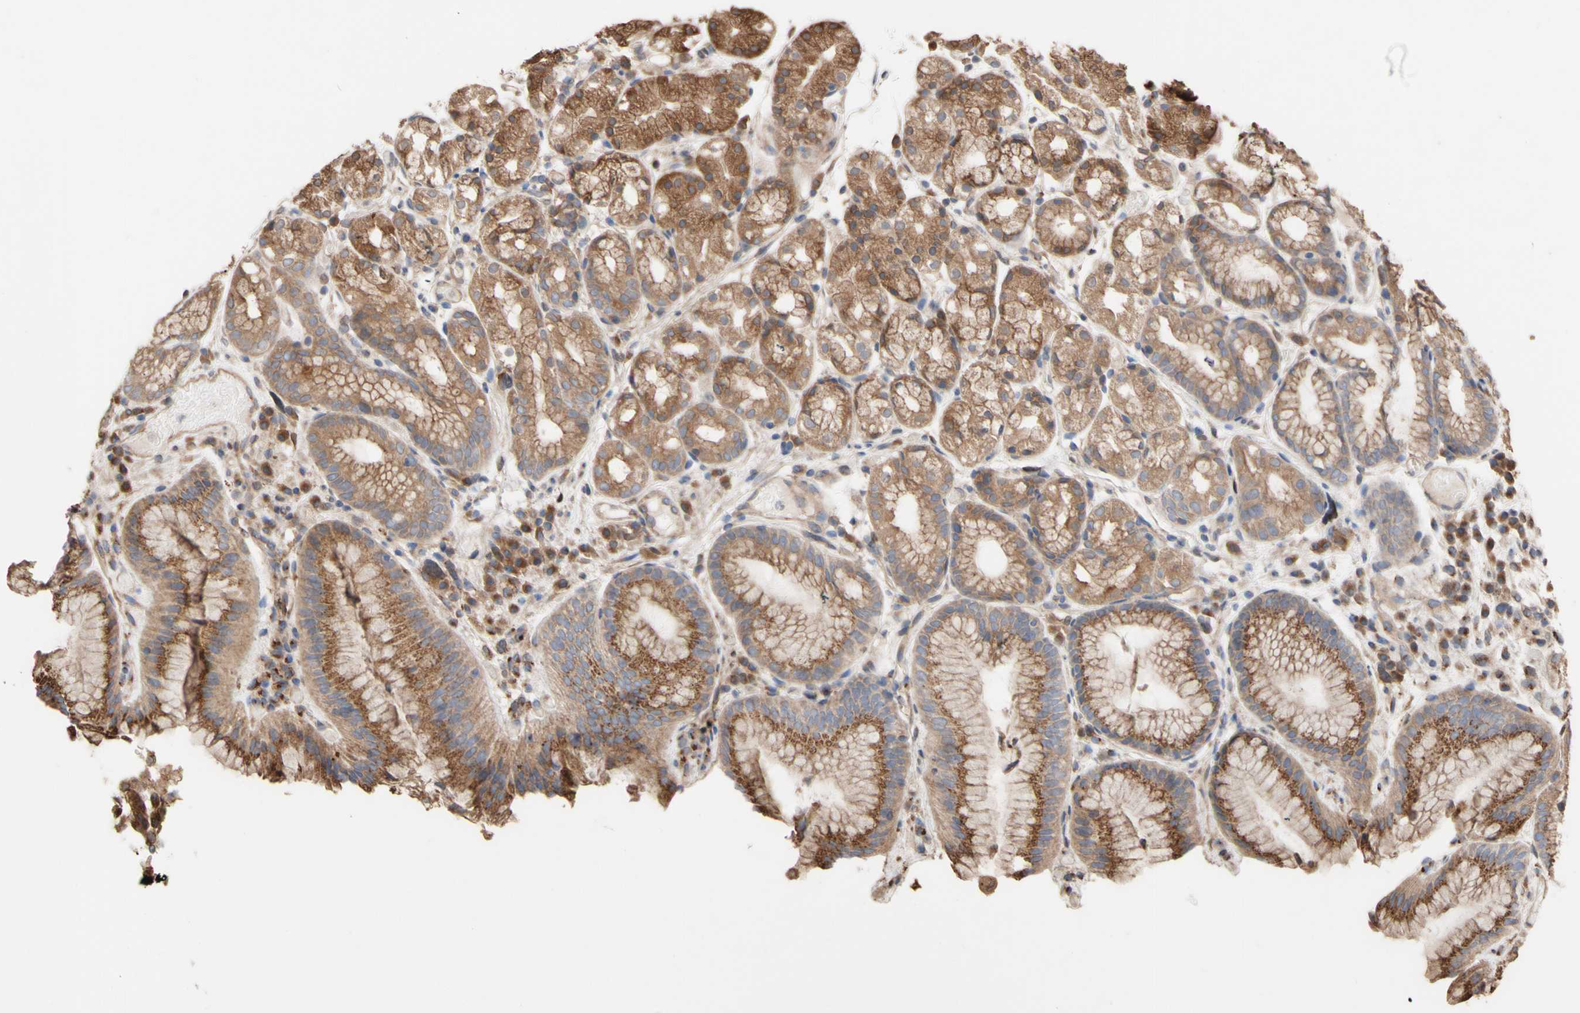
{"staining": {"intensity": "moderate", "quantity": ">75%", "location": "cytoplasmic/membranous"}, "tissue": "stomach", "cell_type": "Glandular cells", "image_type": "normal", "snomed": [{"axis": "morphology", "description": "Normal tissue, NOS"}, {"axis": "topography", "description": "Stomach, upper"}], "caption": "This is an image of IHC staining of unremarkable stomach, which shows moderate expression in the cytoplasmic/membranous of glandular cells.", "gene": "NECTIN3", "patient": {"sex": "male", "age": 72}}